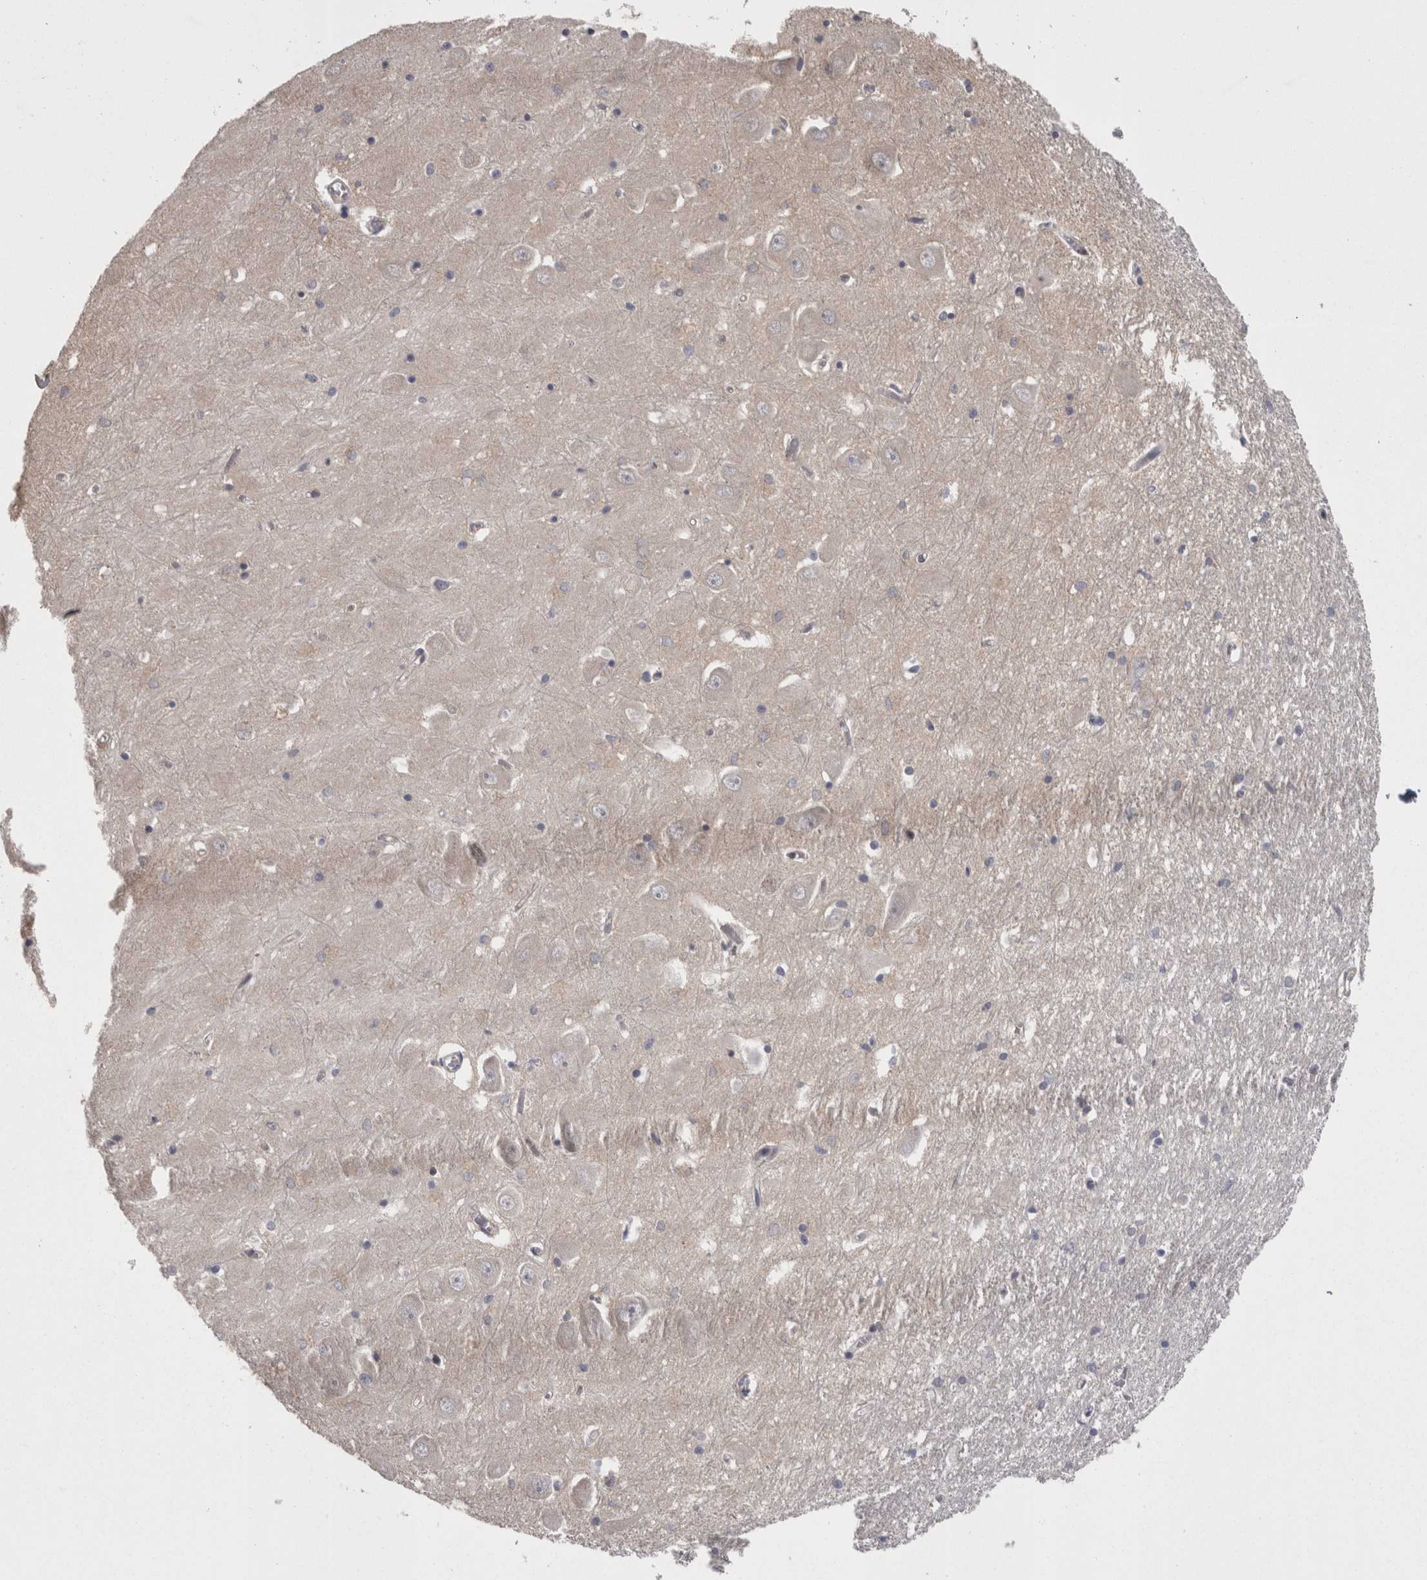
{"staining": {"intensity": "negative", "quantity": "none", "location": "none"}, "tissue": "hippocampus", "cell_type": "Glial cells", "image_type": "normal", "snomed": [{"axis": "morphology", "description": "Normal tissue, NOS"}, {"axis": "topography", "description": "Hippocampus"}], "caption": "High magnification brightfield microscopy of benign hippocampus stained with DAB (brown) and counterstained with hematoxylin (blue): glial cells show no significant staining. Nuclei are stained in blue.", "gene": "PON3", "patient": {"sex": "male", "age": 70}}